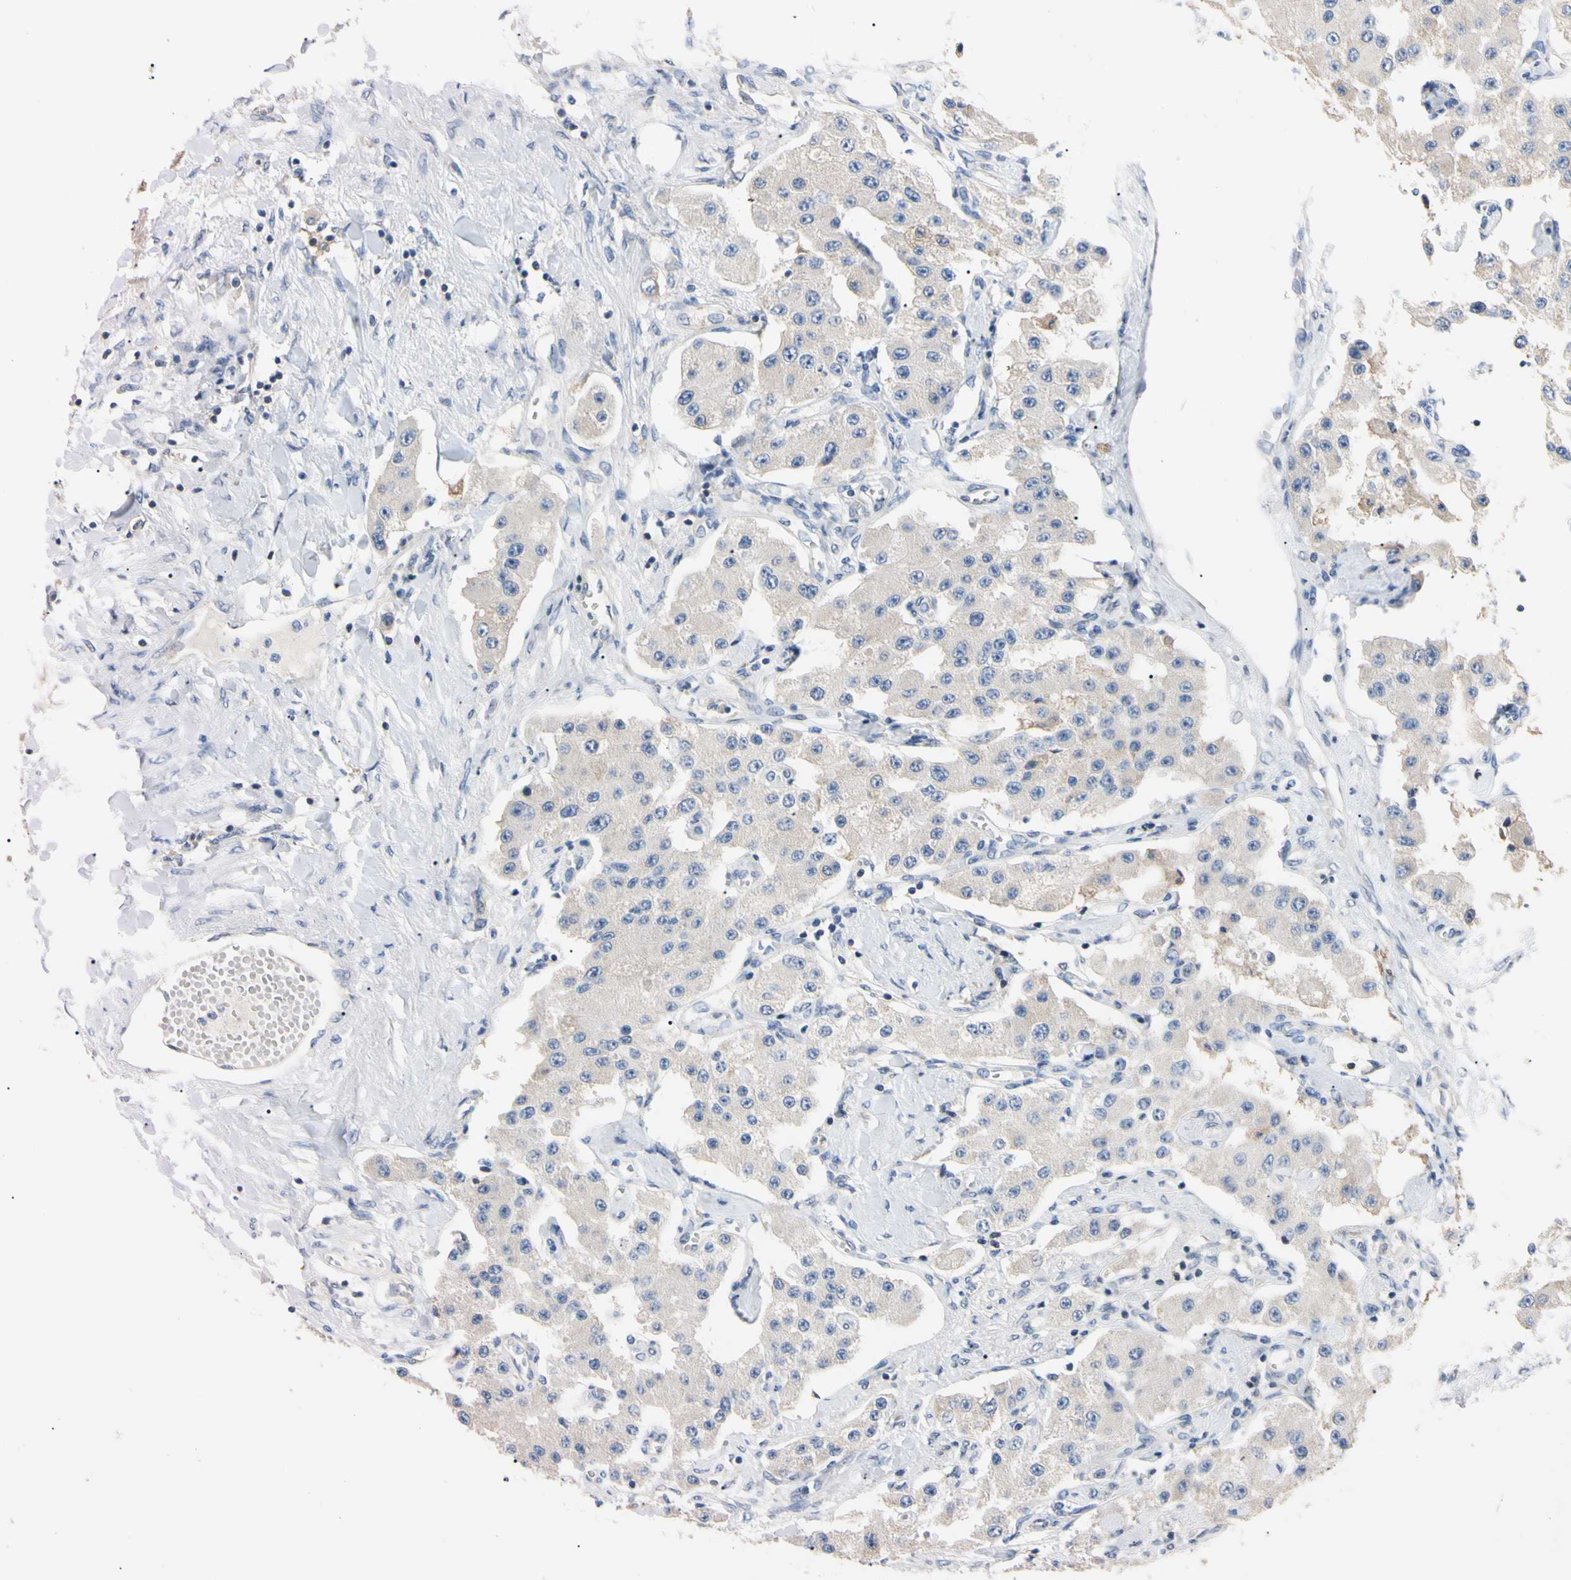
{"staining": {"intensity": "negative", "quantity": "none", "location": "none"}, "tissue": "carcinoid", "cell_type": "Tumor cells", "image_type": "cancer", "snomed": [{"axis": "morphology", "description": "Carcinoid, malignant, NOS"}, {"axis": "topography", "description": "Pancreas"}], "caption": "IHC photomicrograph of carcinoid stained for a protein (brown), which exhibits no staining in tumor cells.", "gene": "PNKD", "patient": {"sex": "male", "age": 41}}